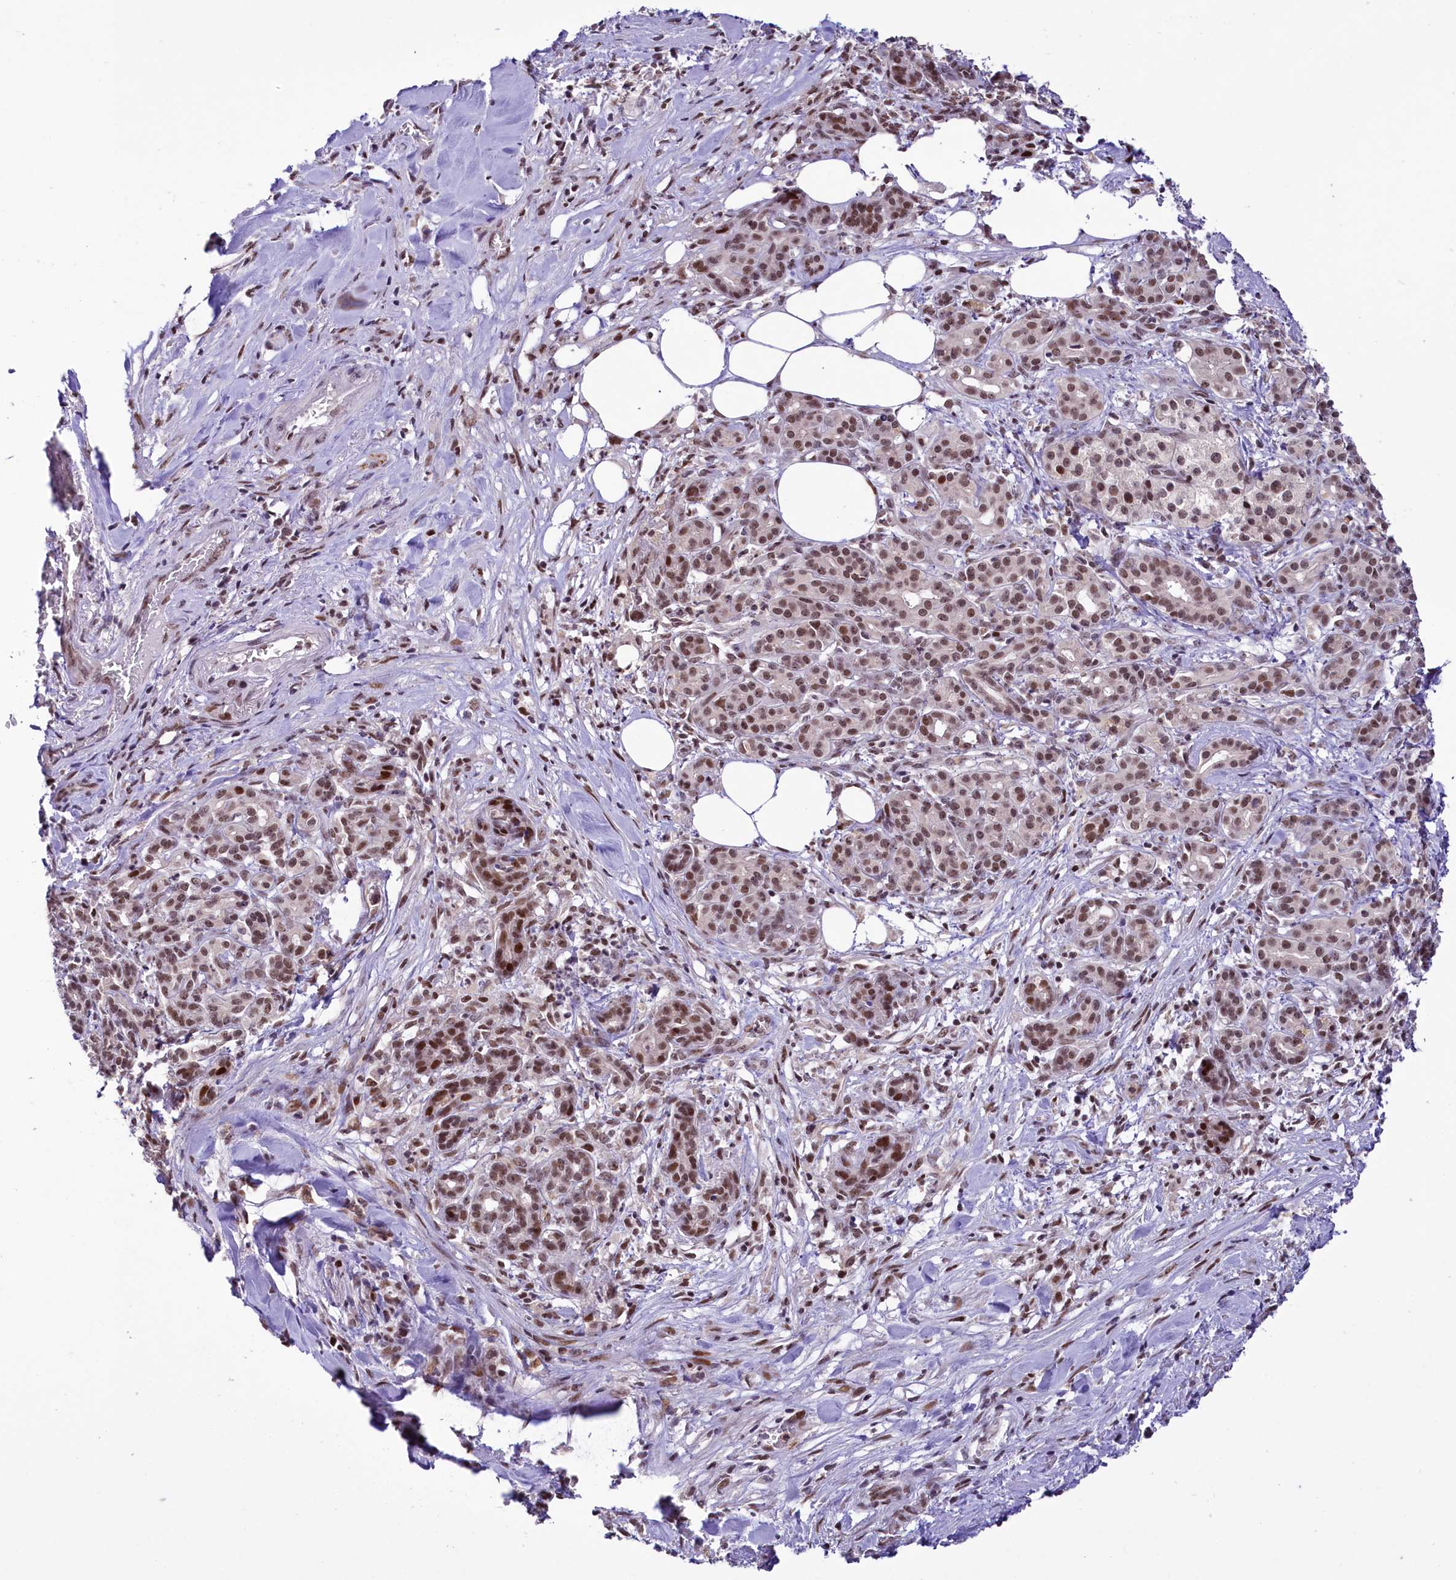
{"staining": {"intensity": "moderate", "quantity": ">75%", "location": "nuclear"}, "tissue": "pancreatic cancer", "cell_type": "Tumor cells", "image_type": "cancer", "snomed": [{"axis": "morphology", "description": "Adenocarcinoma, NOS"}, {"axis": "topography", "description": "Pancreas"}], "caption": "Moderate nuclear staining for a protein is seen in about >75% of tumor cells of adenocarcinoma (pancreatic) using immunohistochemistry (IHC).", "gene": "SCAF11", "patient": {"sex": "female", "age": 66}}